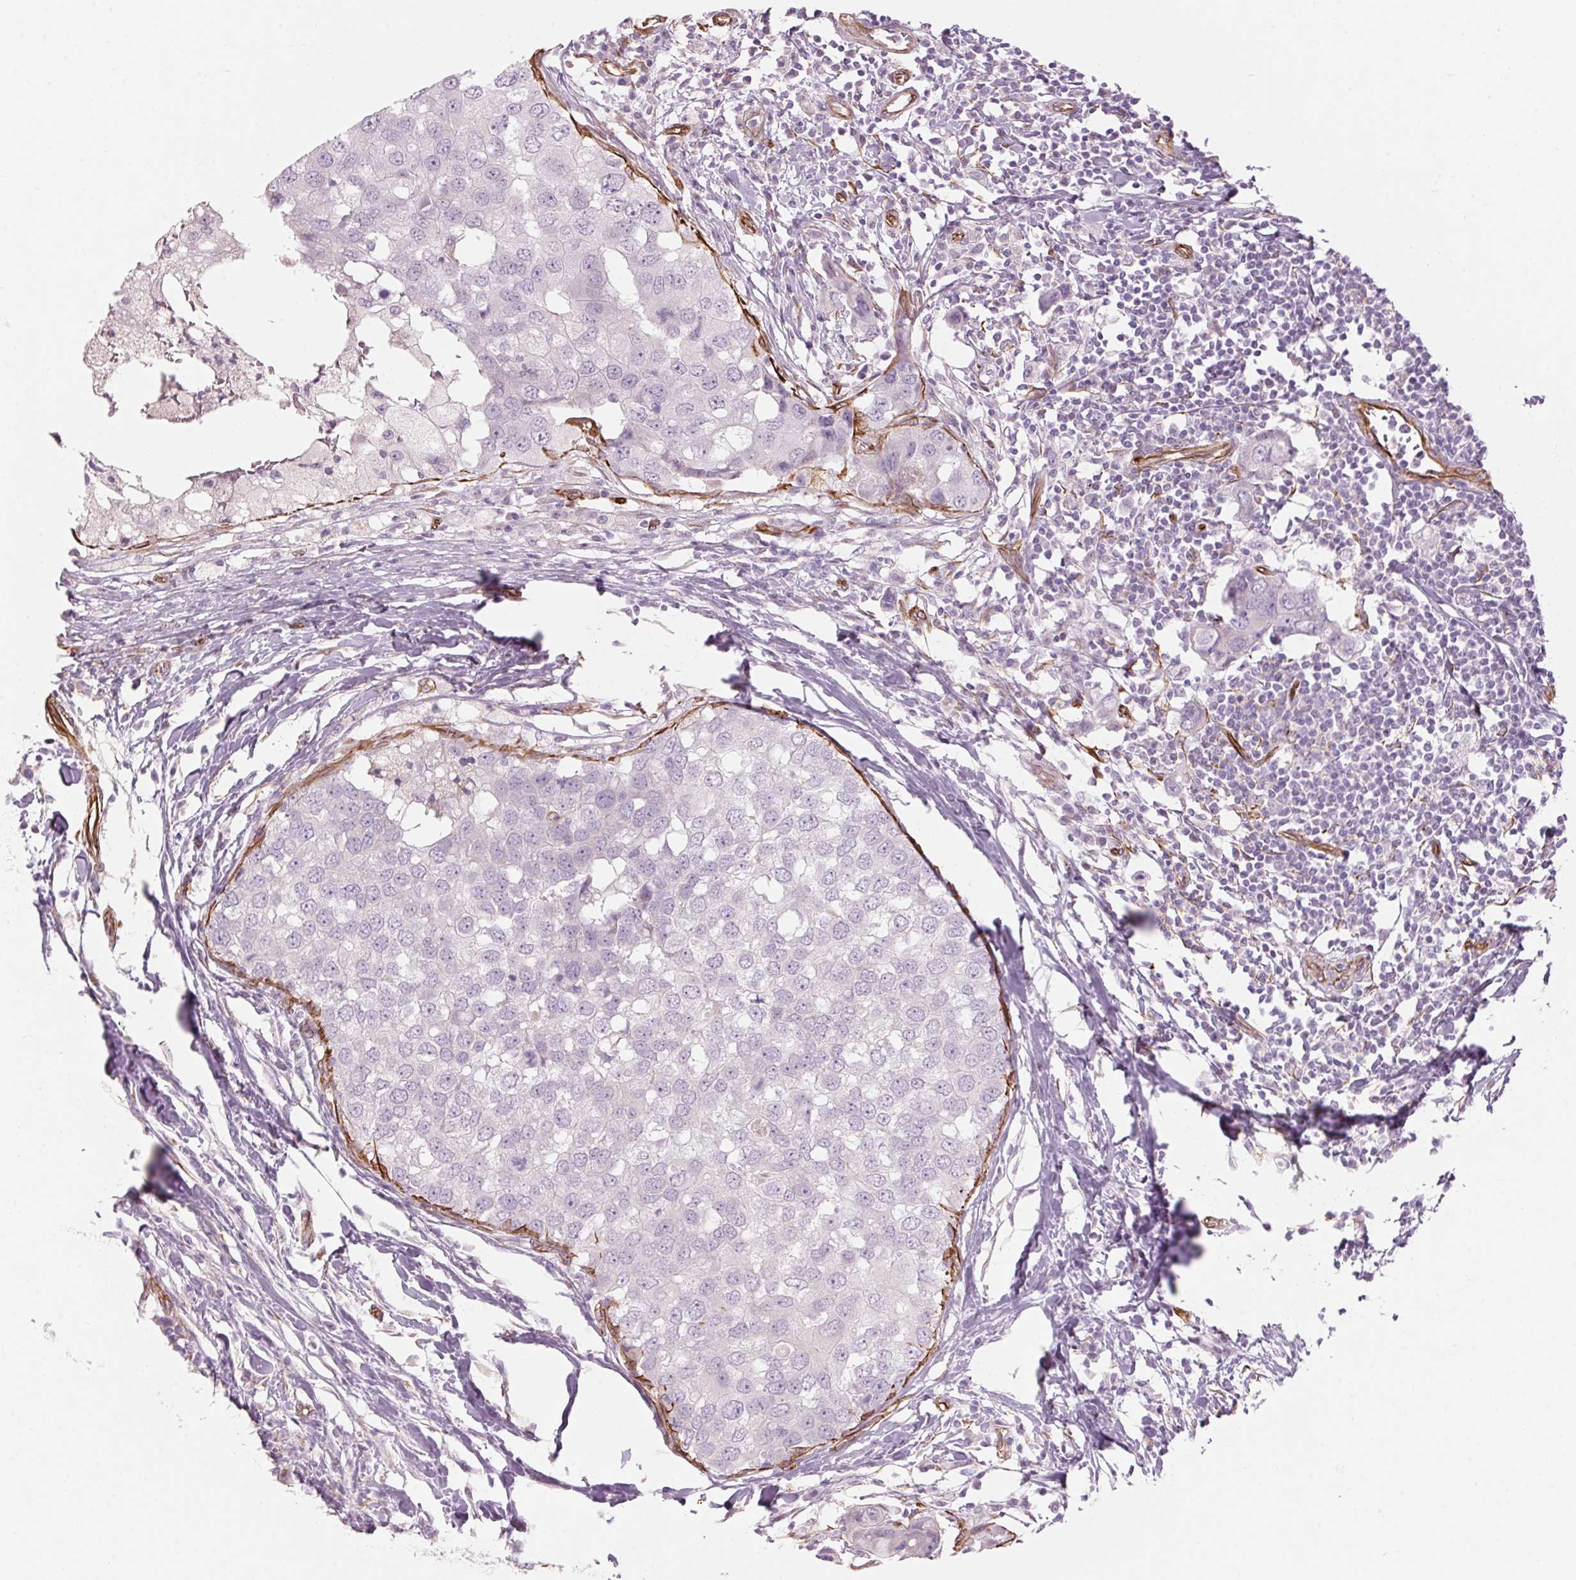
{"staining": {"intensity": "negative", "quantity": "none", "location": "none"}, "tissue": "breast cancer", "cell_type": "Tumor cells", "image_type": "cancer", "snomed": [{"axis": "morphology", "description": "Duct carcinoma"}, {"axis": "topography", "description": "Breast"}], "caption": "Intraductal carcinoma (breast) stained for a protein using immunohistochemistry demonstrates no positivity tumor cells.", "gene": "CLPS", "patient": {"sex": "female", "age": 27}}